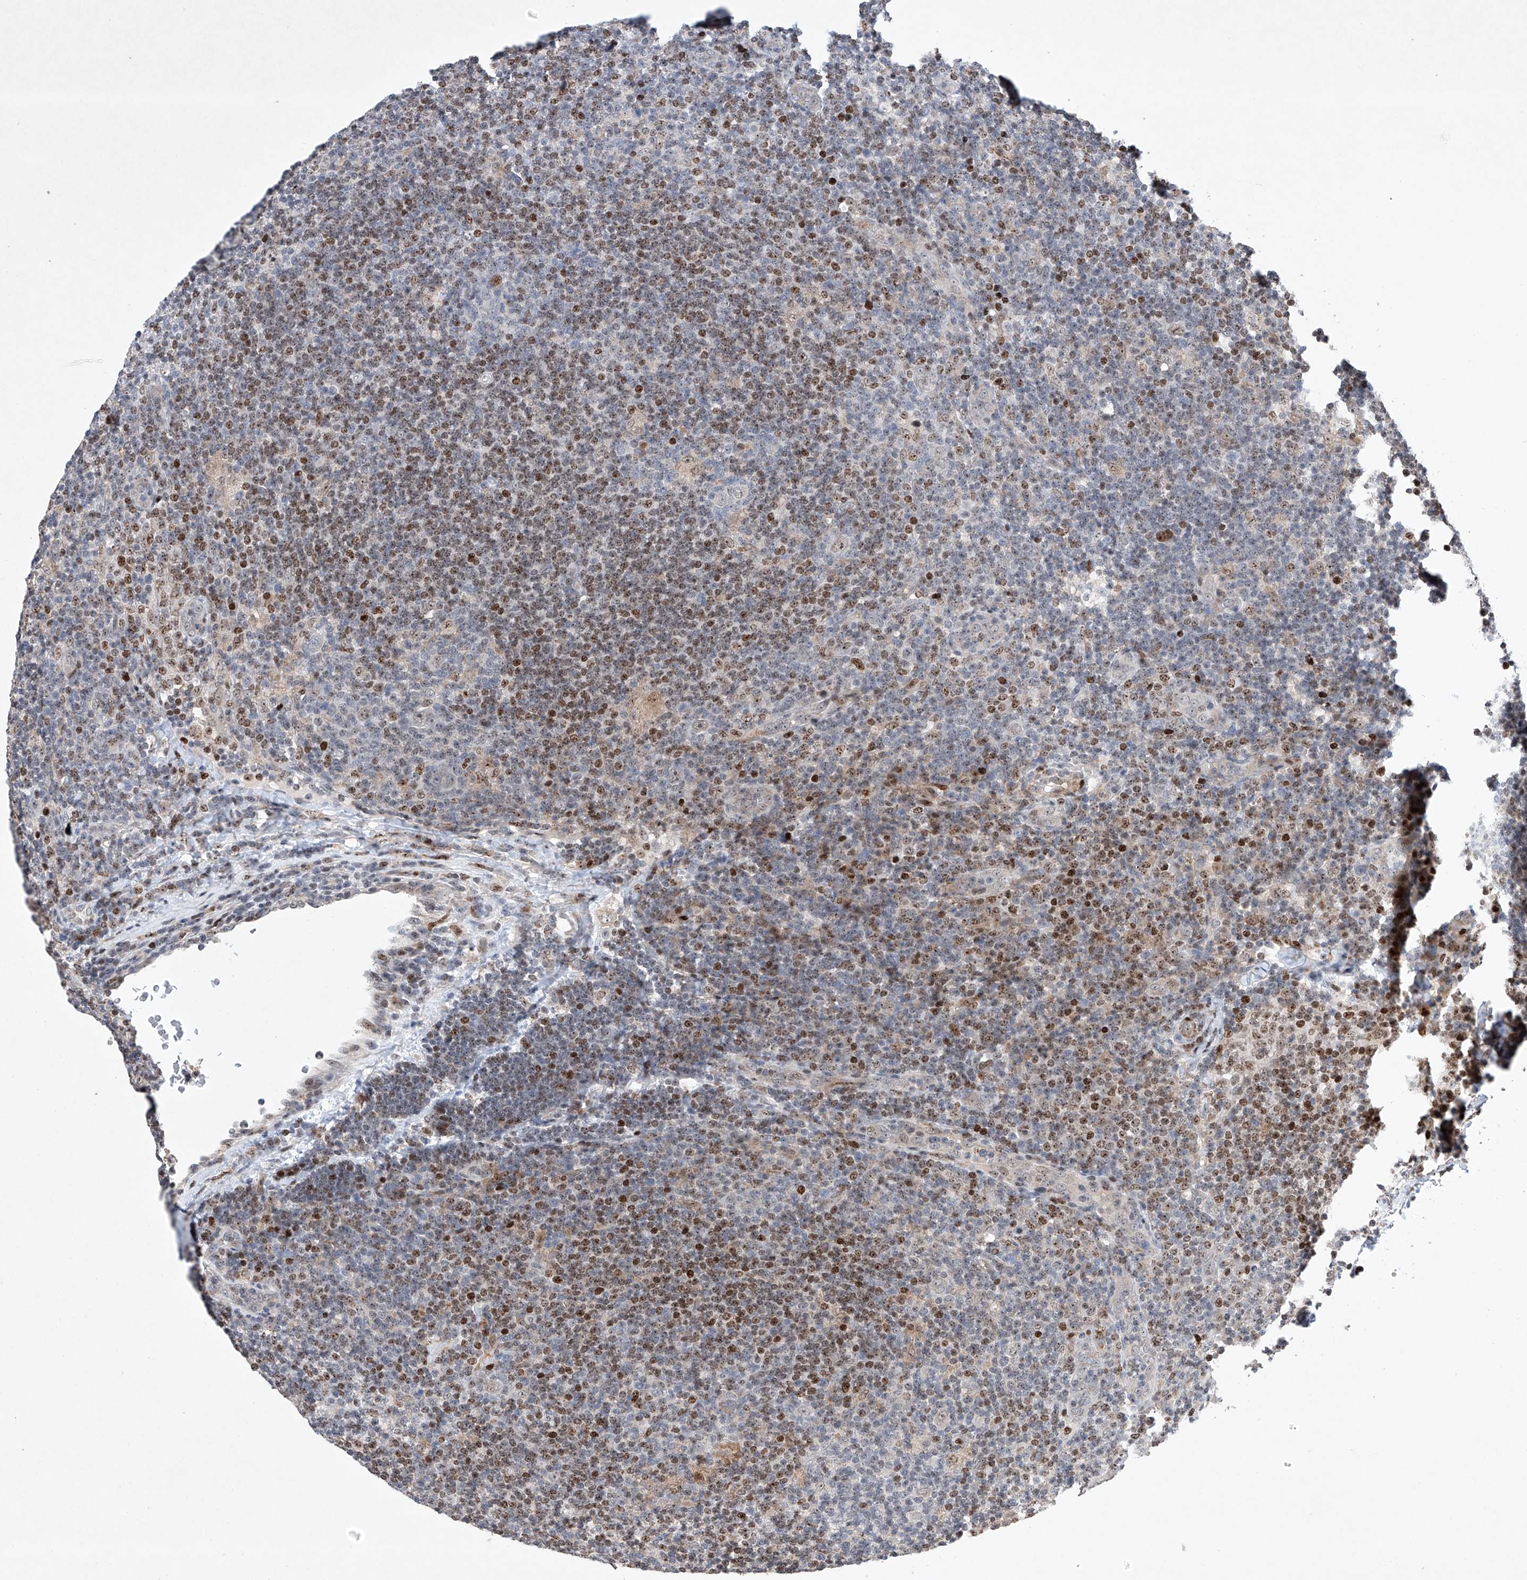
{"staining": {"intensity": "weak", "quantity": "25%-75%", "location": "nuclear"}, "tissue": "lymphoma", "cell_type": "Tumor cells", "image_type": "cancer", "snomed": [{"axis": "morphology", "description": "Hodgkin's disease, NOS"}, {"axis": "topography", "description": "Lymph node"}], "caption": "The photomicrograph exhibits staining of lymphoma, revealing weak nuclear protein positivity (brown color) within tumor cells. The protein is shown in brown color, while the nuclei are stained blue.", "gene": "AFG1L", "patient": {"sex": "female", "age": 57}}